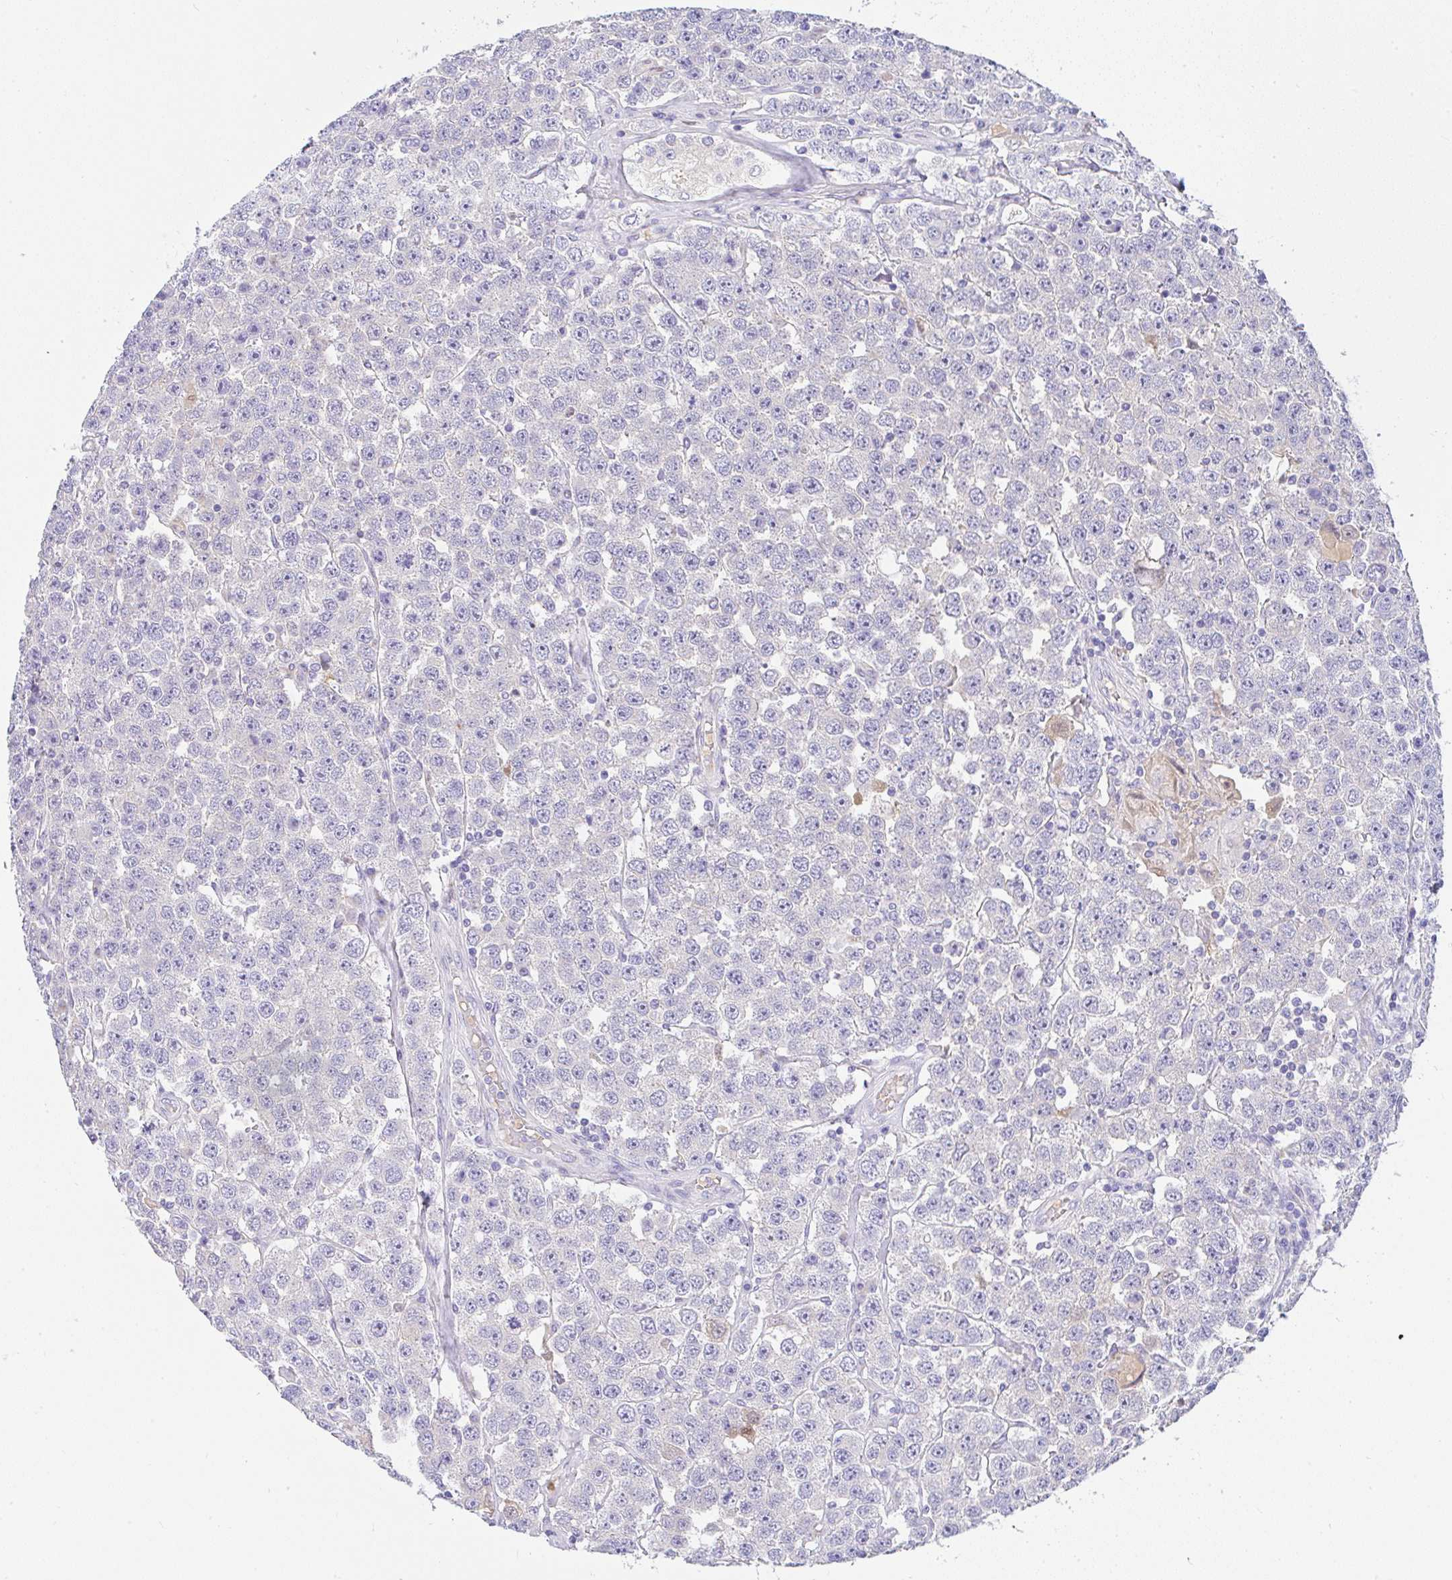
{"staining": {"intensity": "negative", "quantity": "none", "location": "none"}, "tissue": "testis cancer", "cell_type": "Tumor cells", "image_type": "cancer", "snomed": [{"axis": "morphology", "description": "Seminoma, NOS"}, {"axis": "topography", "description": "Testis"}], "caption": "A photomicrograph of human seminoma (testis) is negative for staining in tumor cells.", "gene": "SERPINE3", "patient": {"sex": "male", "age": 28}}